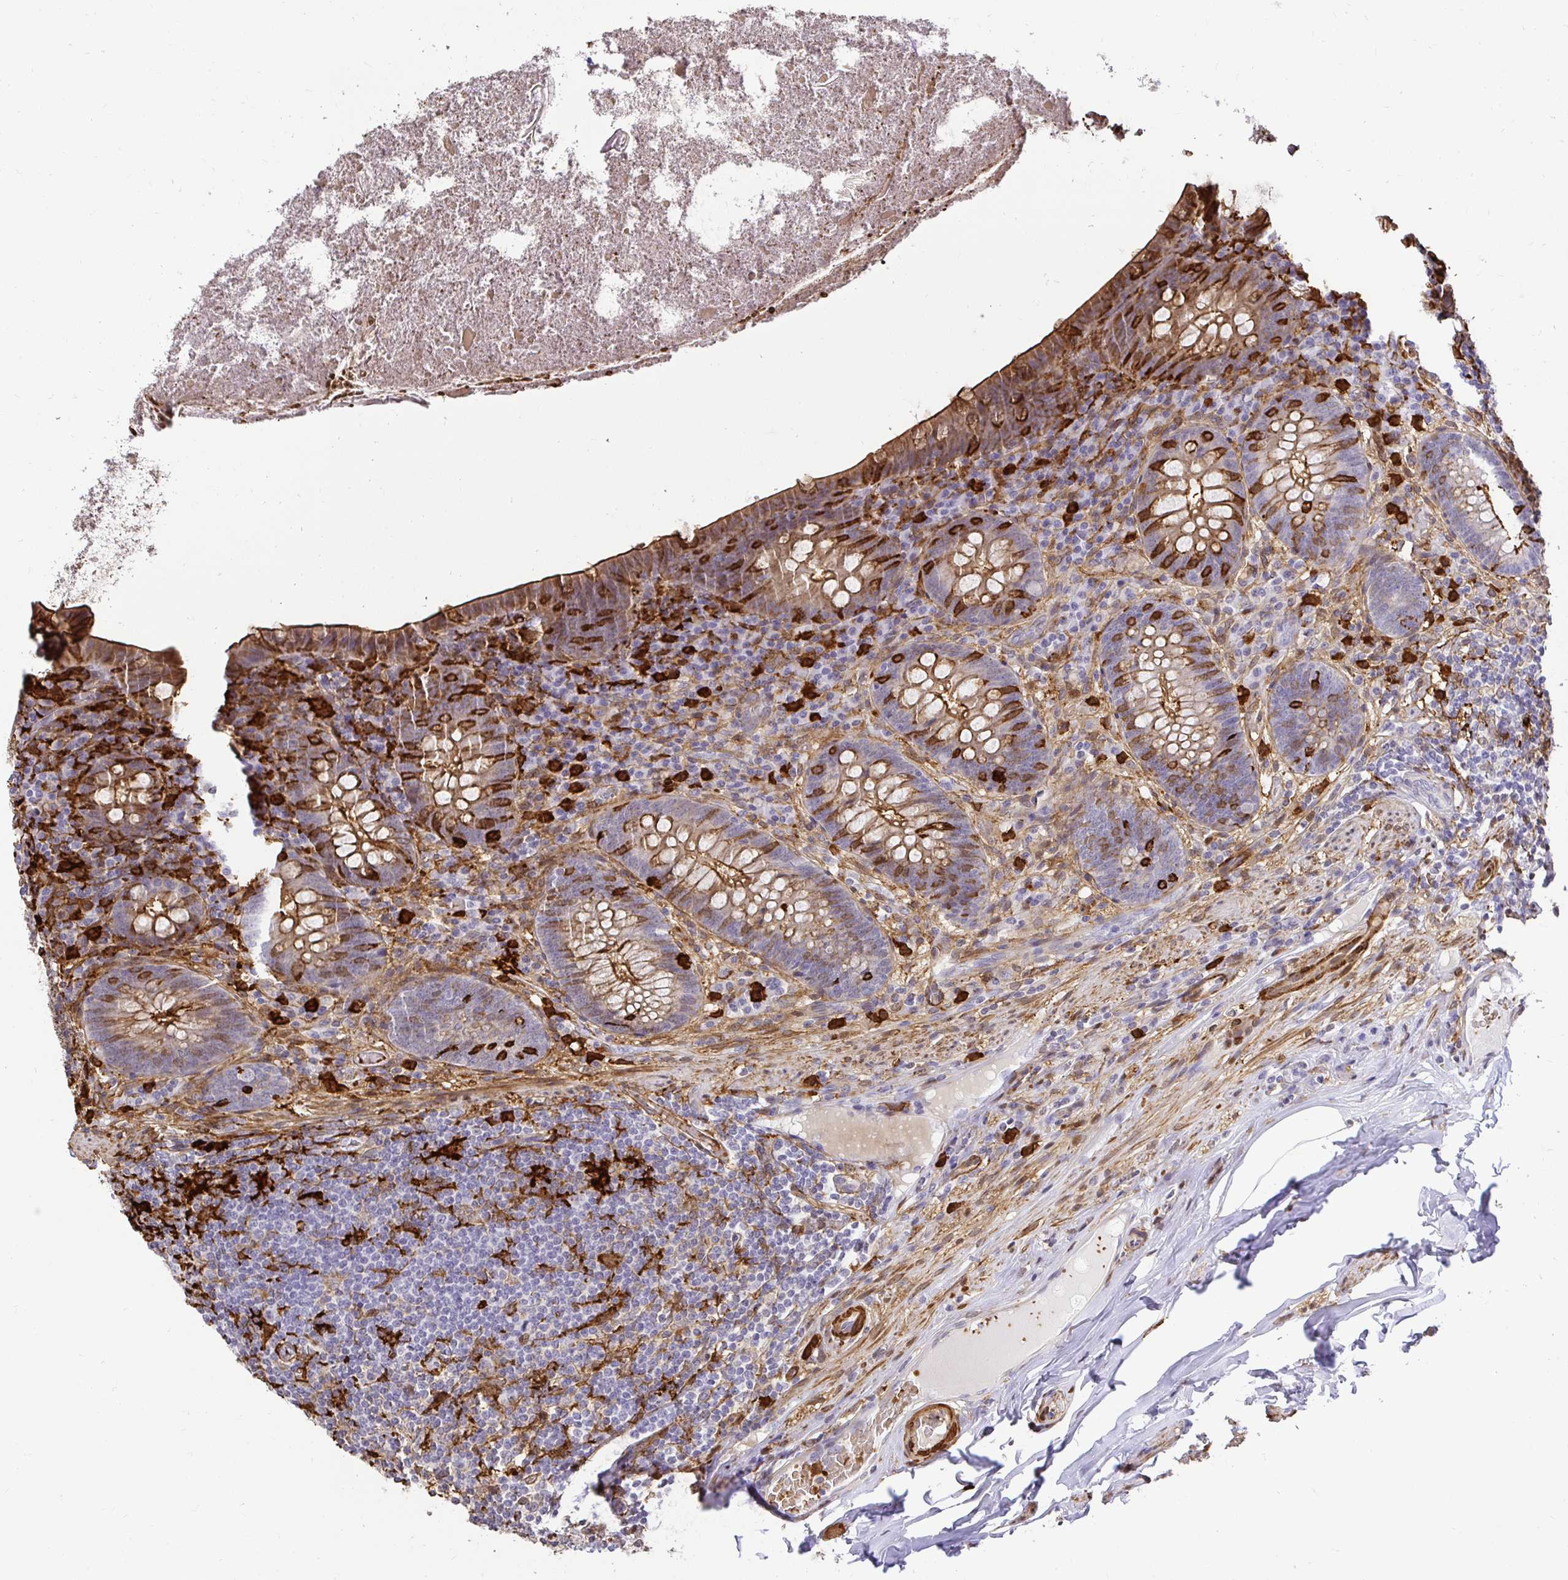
{"staining": {"intensity": "moderate", "quantity": ">75%", "location": "cytoplasmic/membranous"}, "tissue": "appendix", "cell_type": "Glandular cells", "image_type": "normal", "snomed": [{"axis": "morphology", "description": "Normal tissue, NOS"}, {"axis": "topography", "description": "Appendix"}], "caption": "This micrograph displays normal appendix stained with IHC to label a protein in brown. The cytoplasmic/membranous of glandular cells show moderate positivity for the protein. Nuclei are counter-stained blue.", "gene": "GSN", "patient": {"sex": "male", "age": 71}}